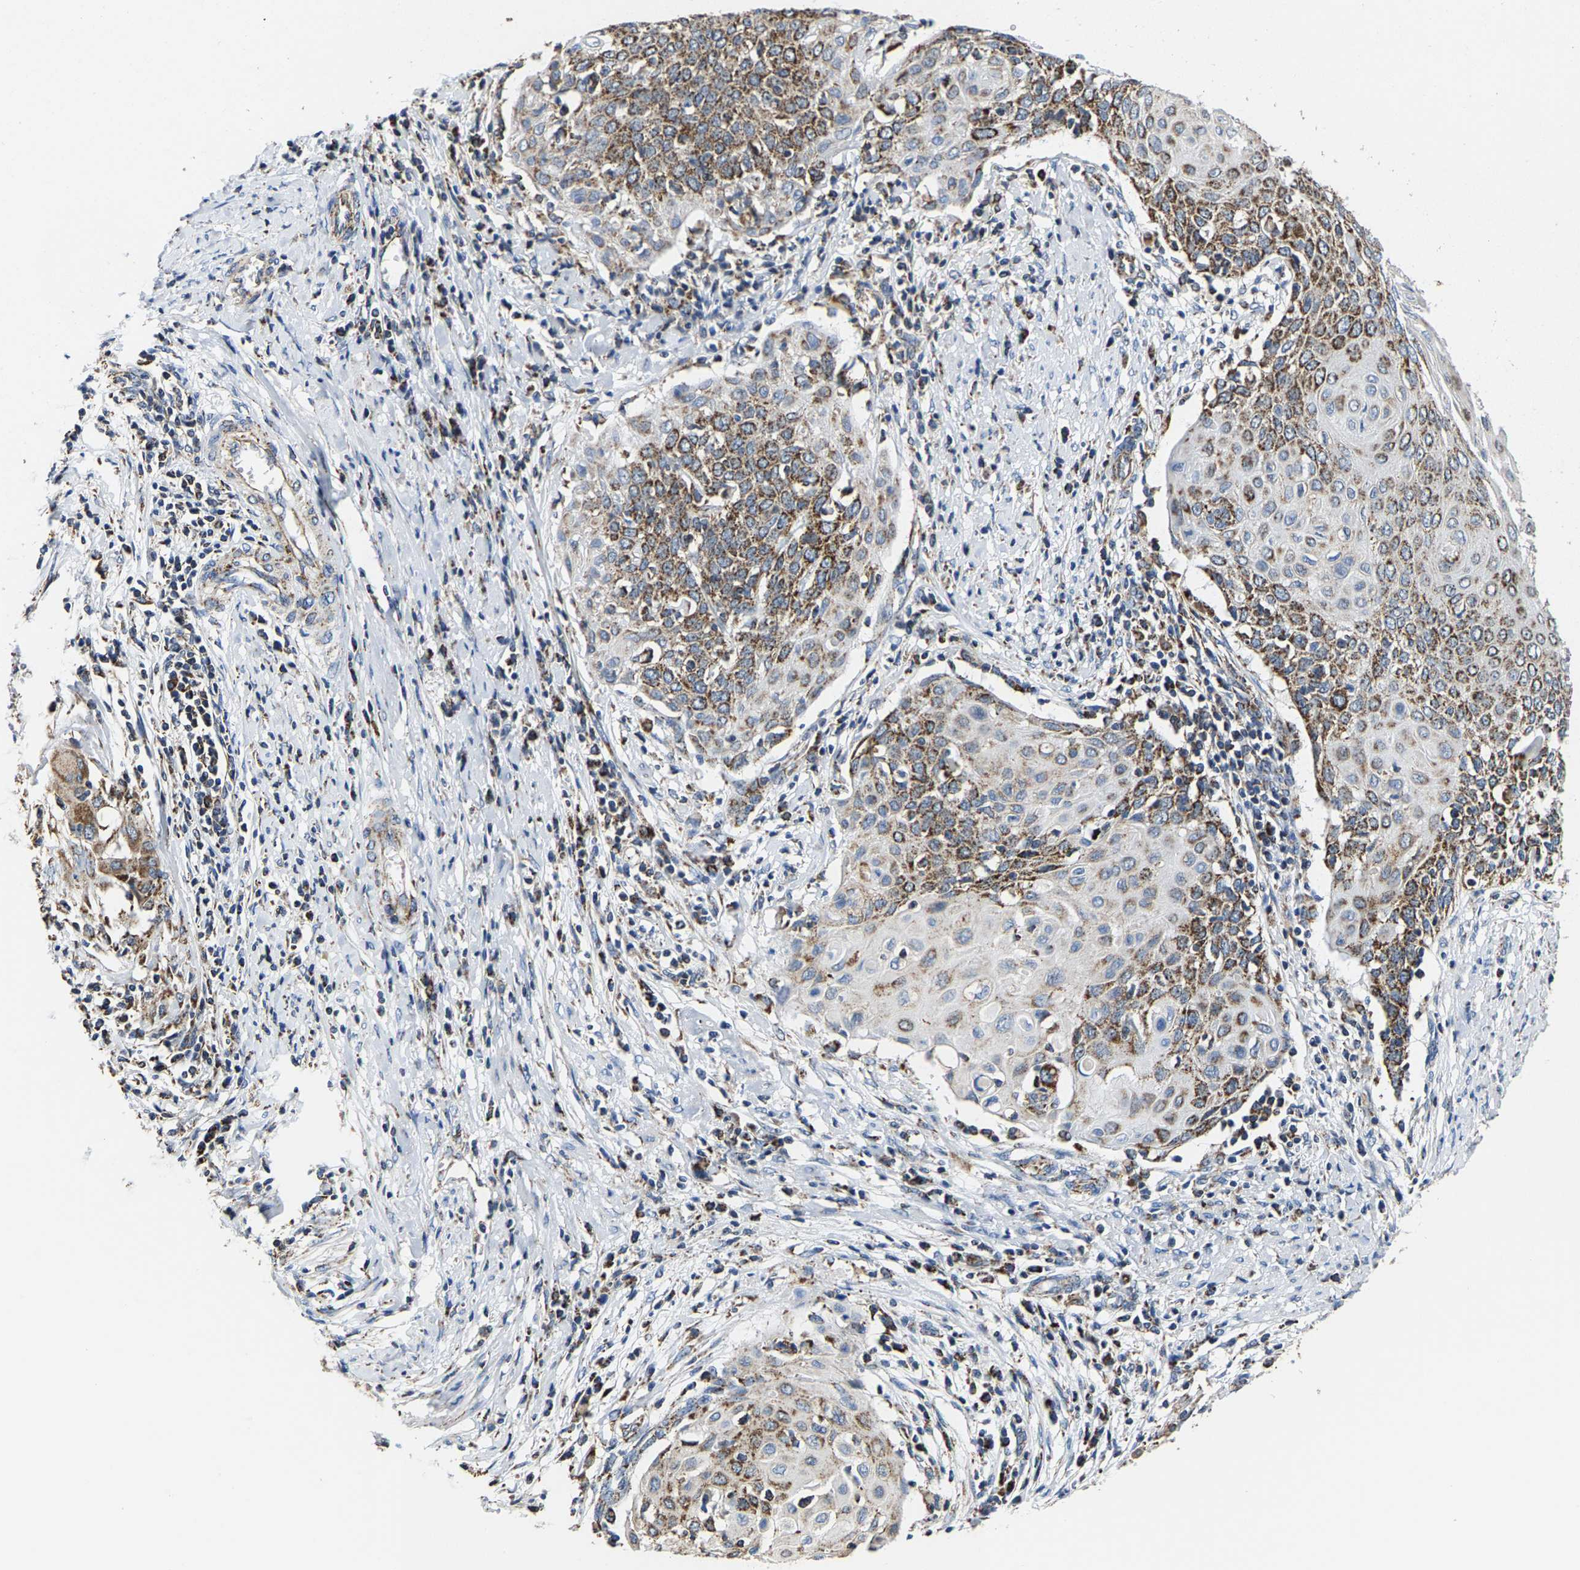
{"staining": {"intensity": "moderate", "quantity": ">75%", "location": "cytoplasmic/membranous"}, "tissue": "cervical cancer", "cell_type": "Tumor cells", "image_type": "cancer", "snomed": [{"axis": "morphology", "description": "Squamous cell carcinoma, NOS"}, {"axis": "topography", "description": "Cervix"}], "caption": "Squamous cell carcinoma (cervical) was stained to show a protein in brown. There is medium levels of moderate cytoplasmic/membranous expression in about >75% of tumor cells. The staining was performed using DAB to visualize the protein expression in brown, while the nuclei were stained in blue with hematoxylin (Magnification: 20x).", "gene": "SHMT2", "patient": {"sex": "female", "age": 39}}